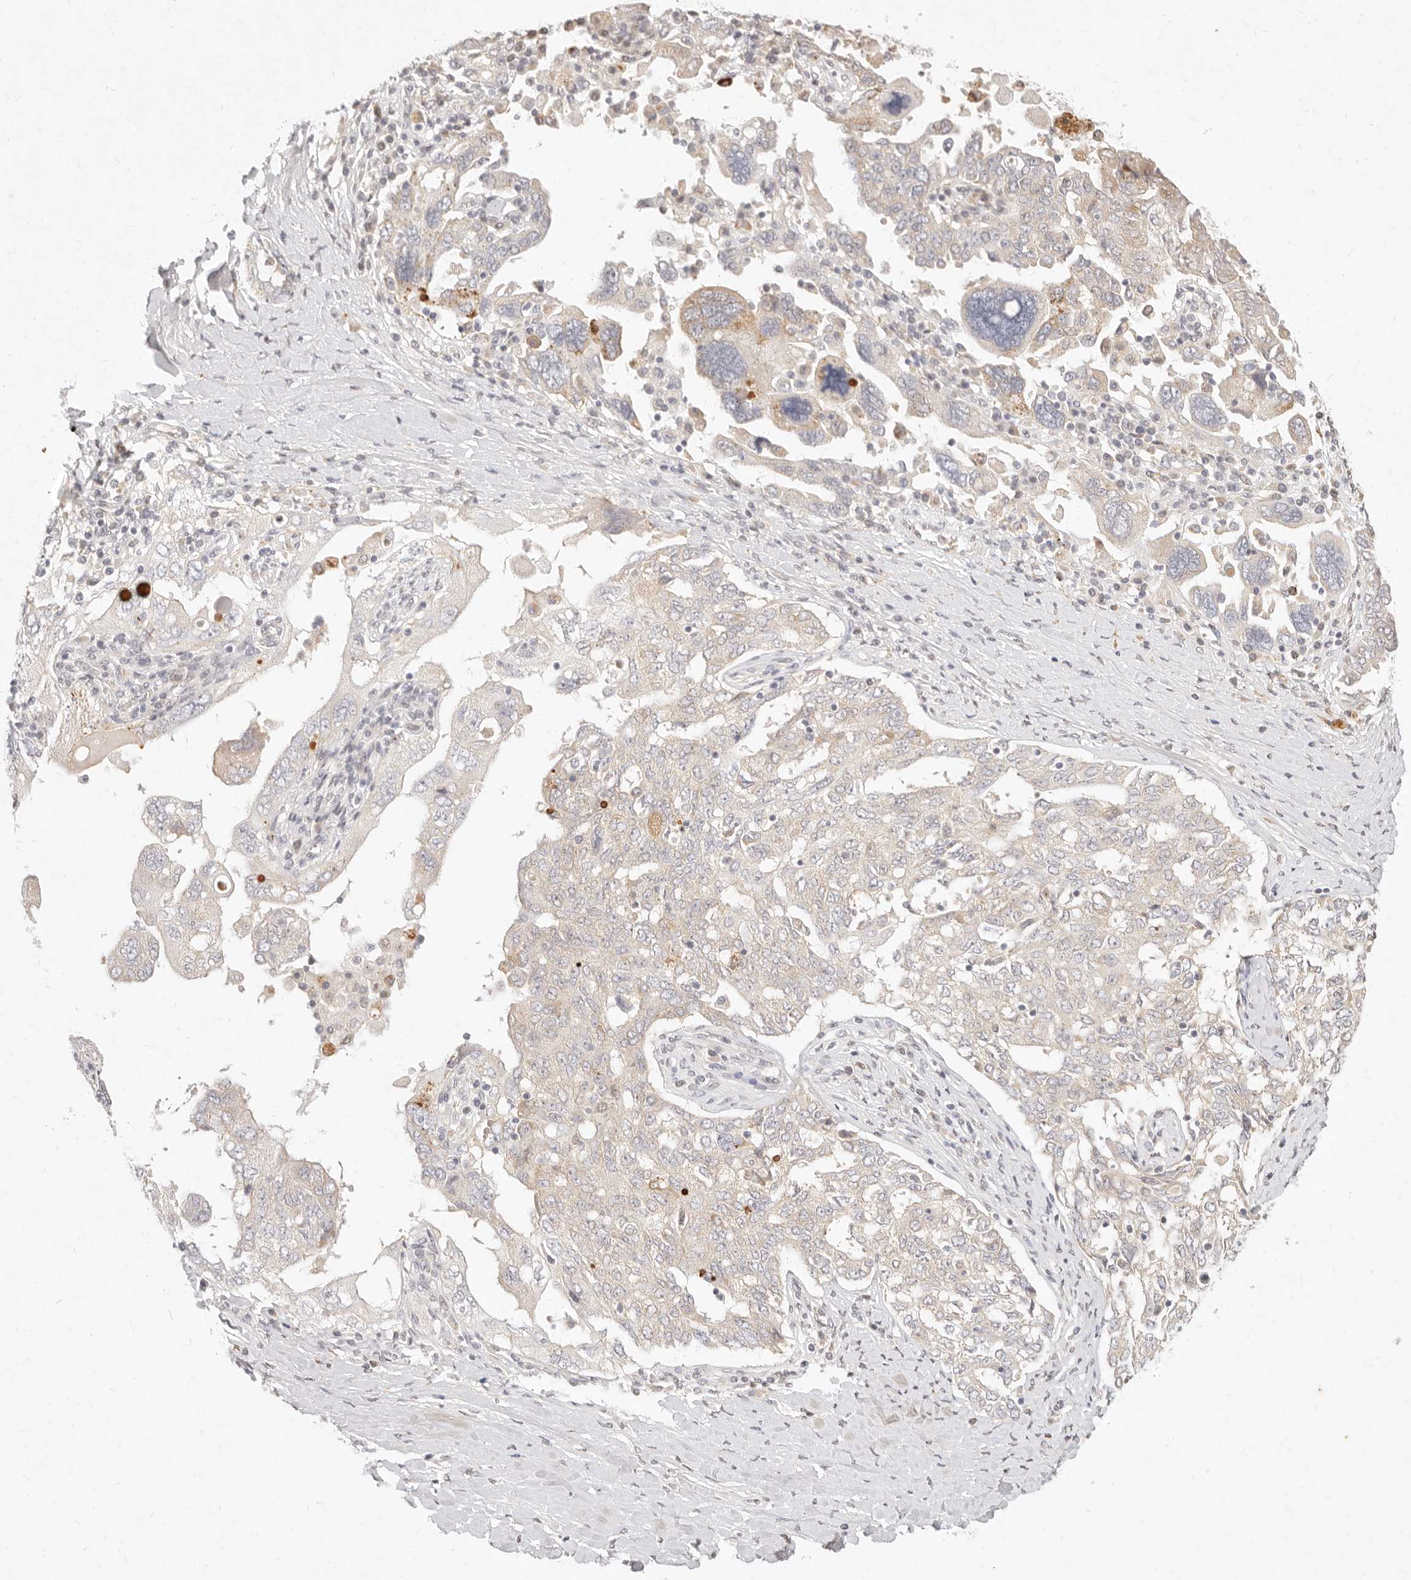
{"staining": {"intensity": "weak", "quantity": "<25%", "location": "cytoplasmic/membranous"}, "tissue": "ovarian cancer", "cell_type": "Tumor cells", "image_type": "cancer", "snomed": [{"axis": "morphology", "description": "Carcinoma, endometroid"}, {"axis": "topography", "description": "Ovary"}], "caption": "There is no significant expression in tumor cells of ovarian cancer.", "gene": "ASCL3", "patient": {"sex": "female", "age": 62}}